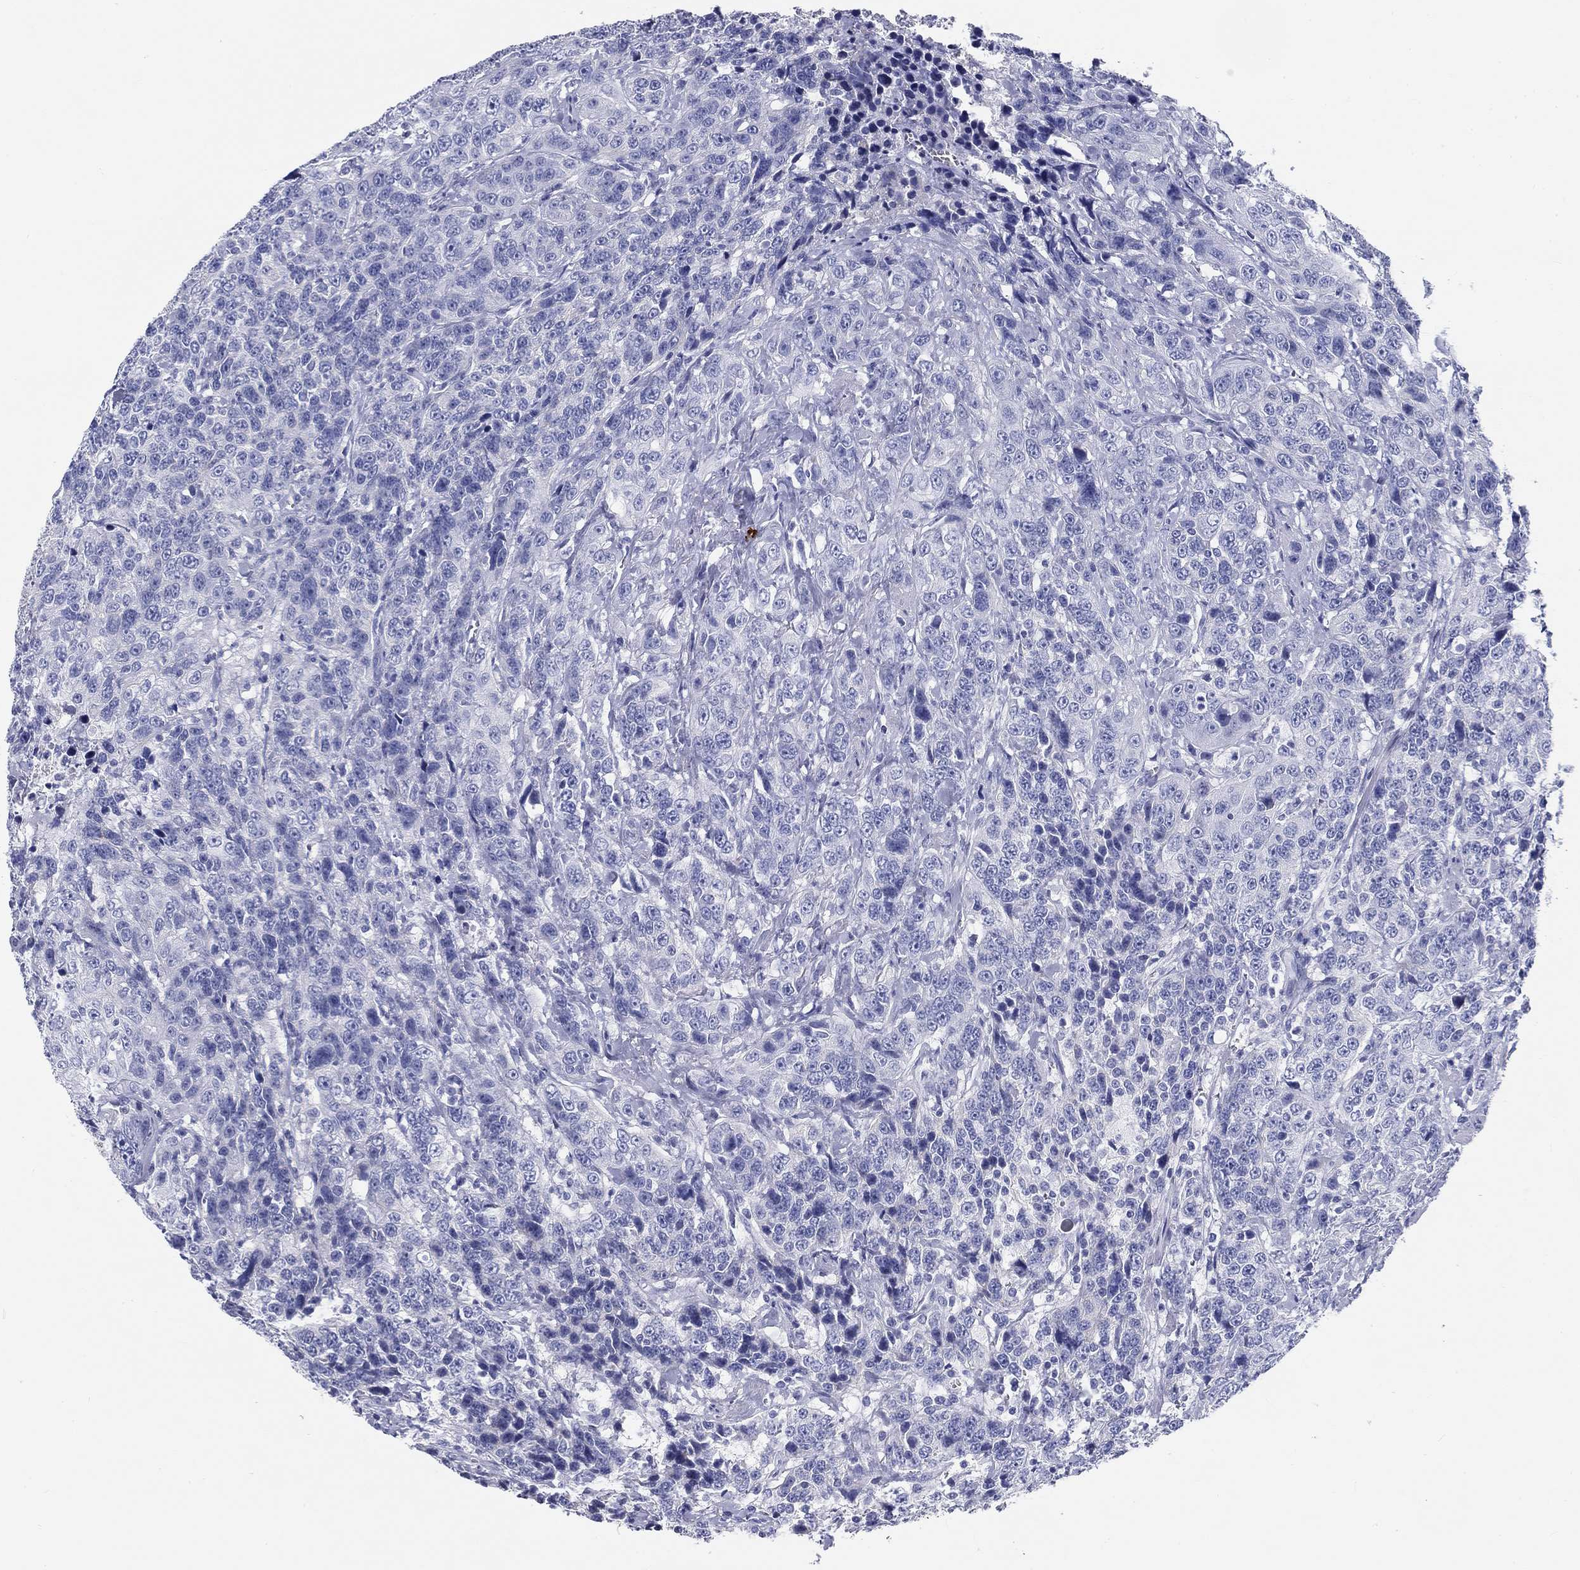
{"staining": {"intensity": "negative", "quantity": "none", "location": "none"}, "tissue": "urothelial cancer", "cell_type": "Tumor cells", "image_type": "cancer", "snomed": [{"axis": "morphology", "description": "Urothelial carcinoma, NOS"}, {"axis": "morphology", "description": "Urothelial carcinoma, High grade"}, {"axis": "topography", "description": "Urinary bladder"}], "caption": "Image shows no significant protein positivity in tumor cells of urothelial carcinoma (high-grade).", "gene": "CD40LG", "patient": {"sex": "female", "age": 73}}